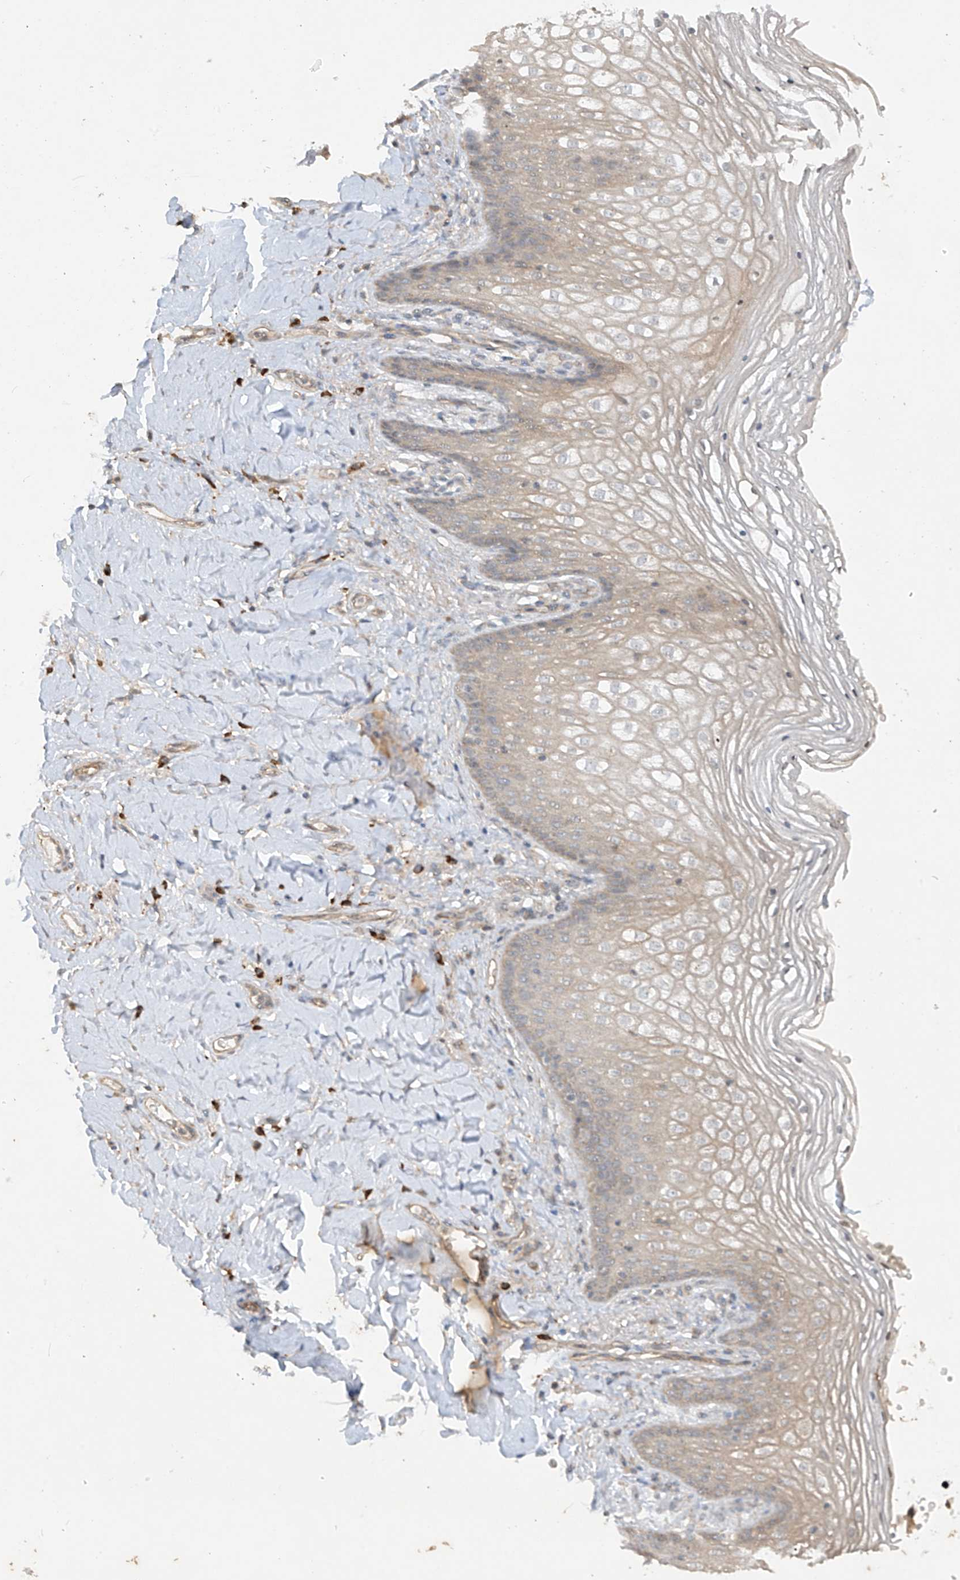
{"staining": {"intensity": "weak", "quantity": "25%-75%", "location": "cytoplasmic/membranous"}, "tissue": "vagina", "cell_type": "Squamous epithelial cells", "image_type": "normal", "snomed": [{"axis": "morphology", "description": "Normal tissue, NOS"}, {"axis": "topography", "description": "Vagina"}], "caption": "Protein positivity by immunohistochemistry (IHC) reveals weak cytoplasmic/membranous expression in about 25%-75% of squamous epithelial cells in normal vagina. (brown staining indicates protein expression, while blue staining denotes nuclei).", "gene": "DGKQ", "patient": {"sex": "female", "age": 60}}